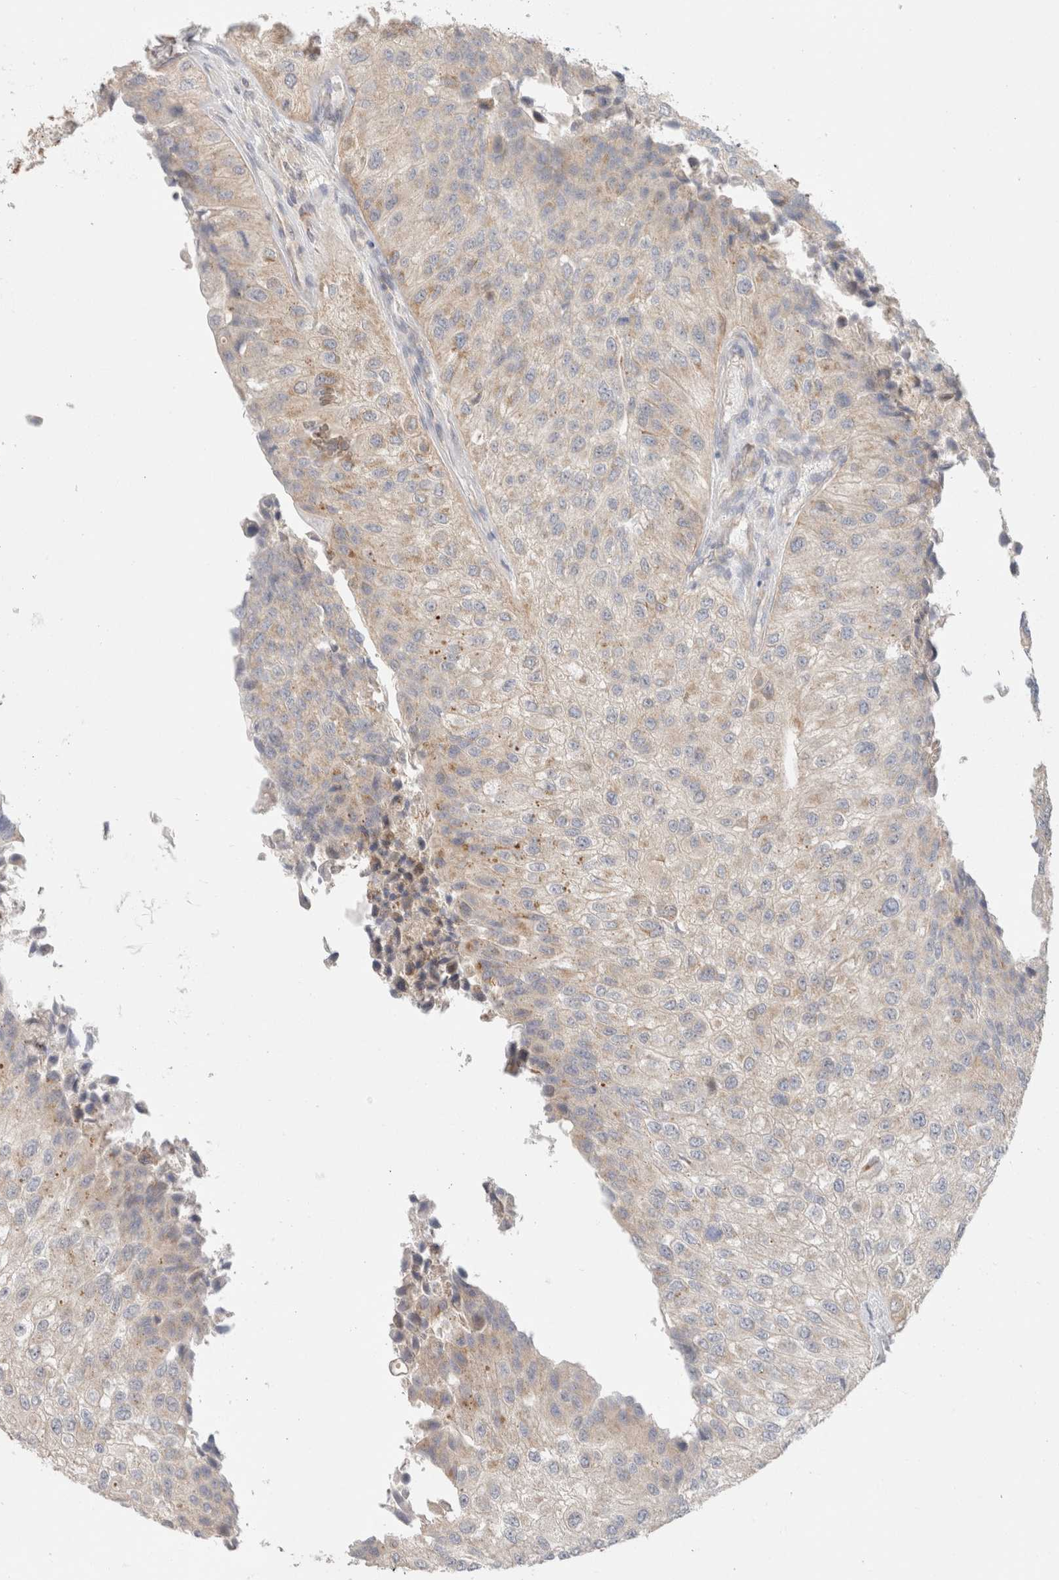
{"staining": {"intensity": "moderate", "quantity": "<25%", "location": "cytoplasmic/membranous"}, "tissue": "urothelial cancer", "cell_type": "Tumor cells", "image_type": "cancer", "snomed": [{"axis": "morphology", "description": "Urothelial carcinoma, High grade"}, {"axis": "topography", "description": "Kidney"}, {"axis": "topography", "description": "Urinary bladder"}], "caption": "Approximately <25% of tumor cells in human urothelial carcinoma (high-grade) display moderate cytoplasmic/membranous protein staining as visualized by brown immunohistochemical staining.", "gene": "MRM3", "patient": {"sex": "male", "age": 77}}